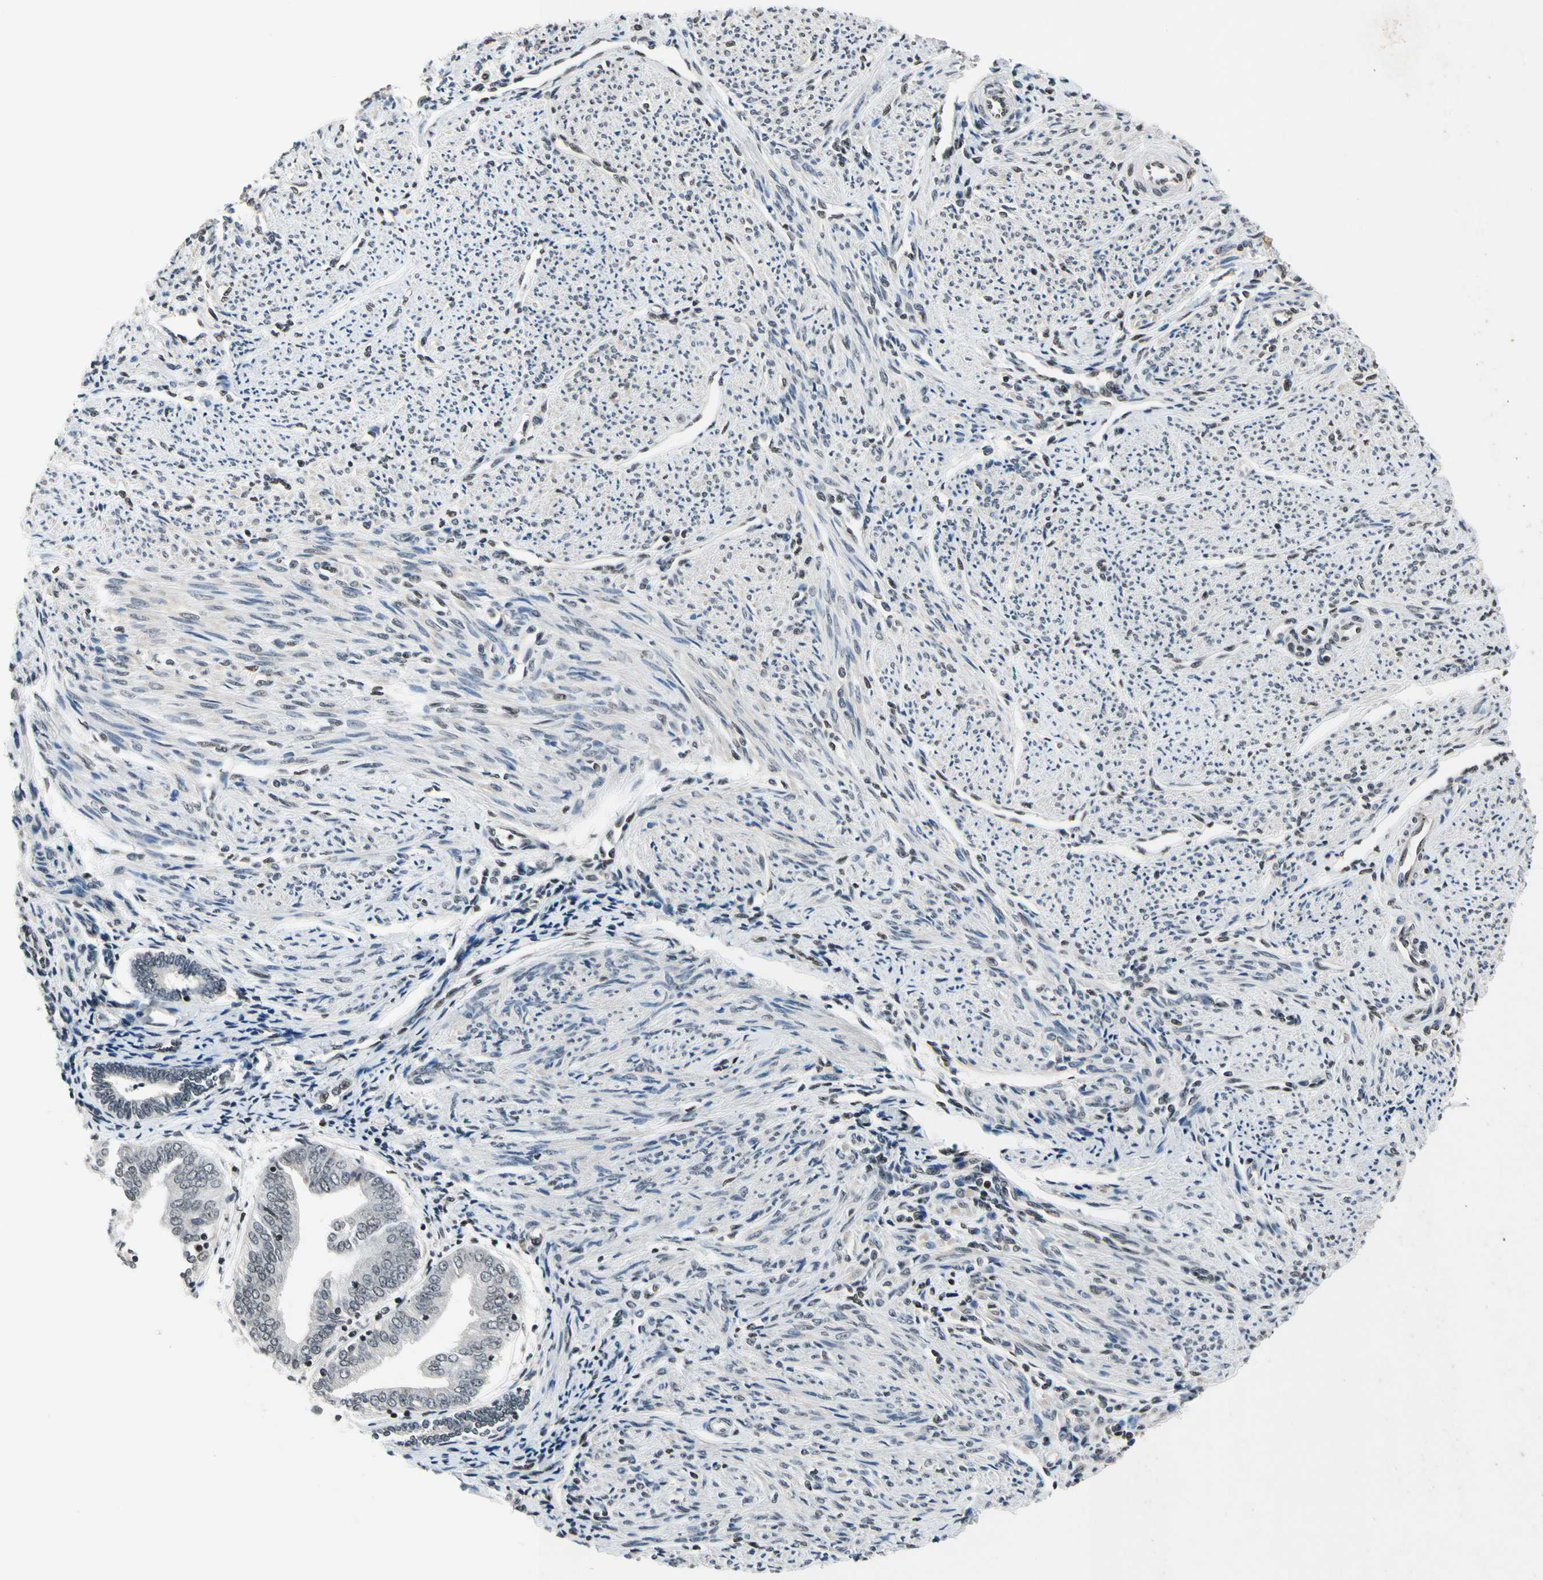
{"staining": {"intensity": "moderate", "quantity": "25%-75%", "location": "nuclear"}, "tissue": "smooth muscle", "cell_type": "Smooth muscle cells", "image_type": "normal", "snomed": [{"axis": "morphology", "description": "Normal tissue, NOS"}, {"axis": "topography", "description": "Smooth muscle"}], "caption": "Smooth muscle stained with a protein marker reveals moderate staining in smooth muscle cells.", "gene": "RECQL", "patient": {"sex": "female", "age": 65}}